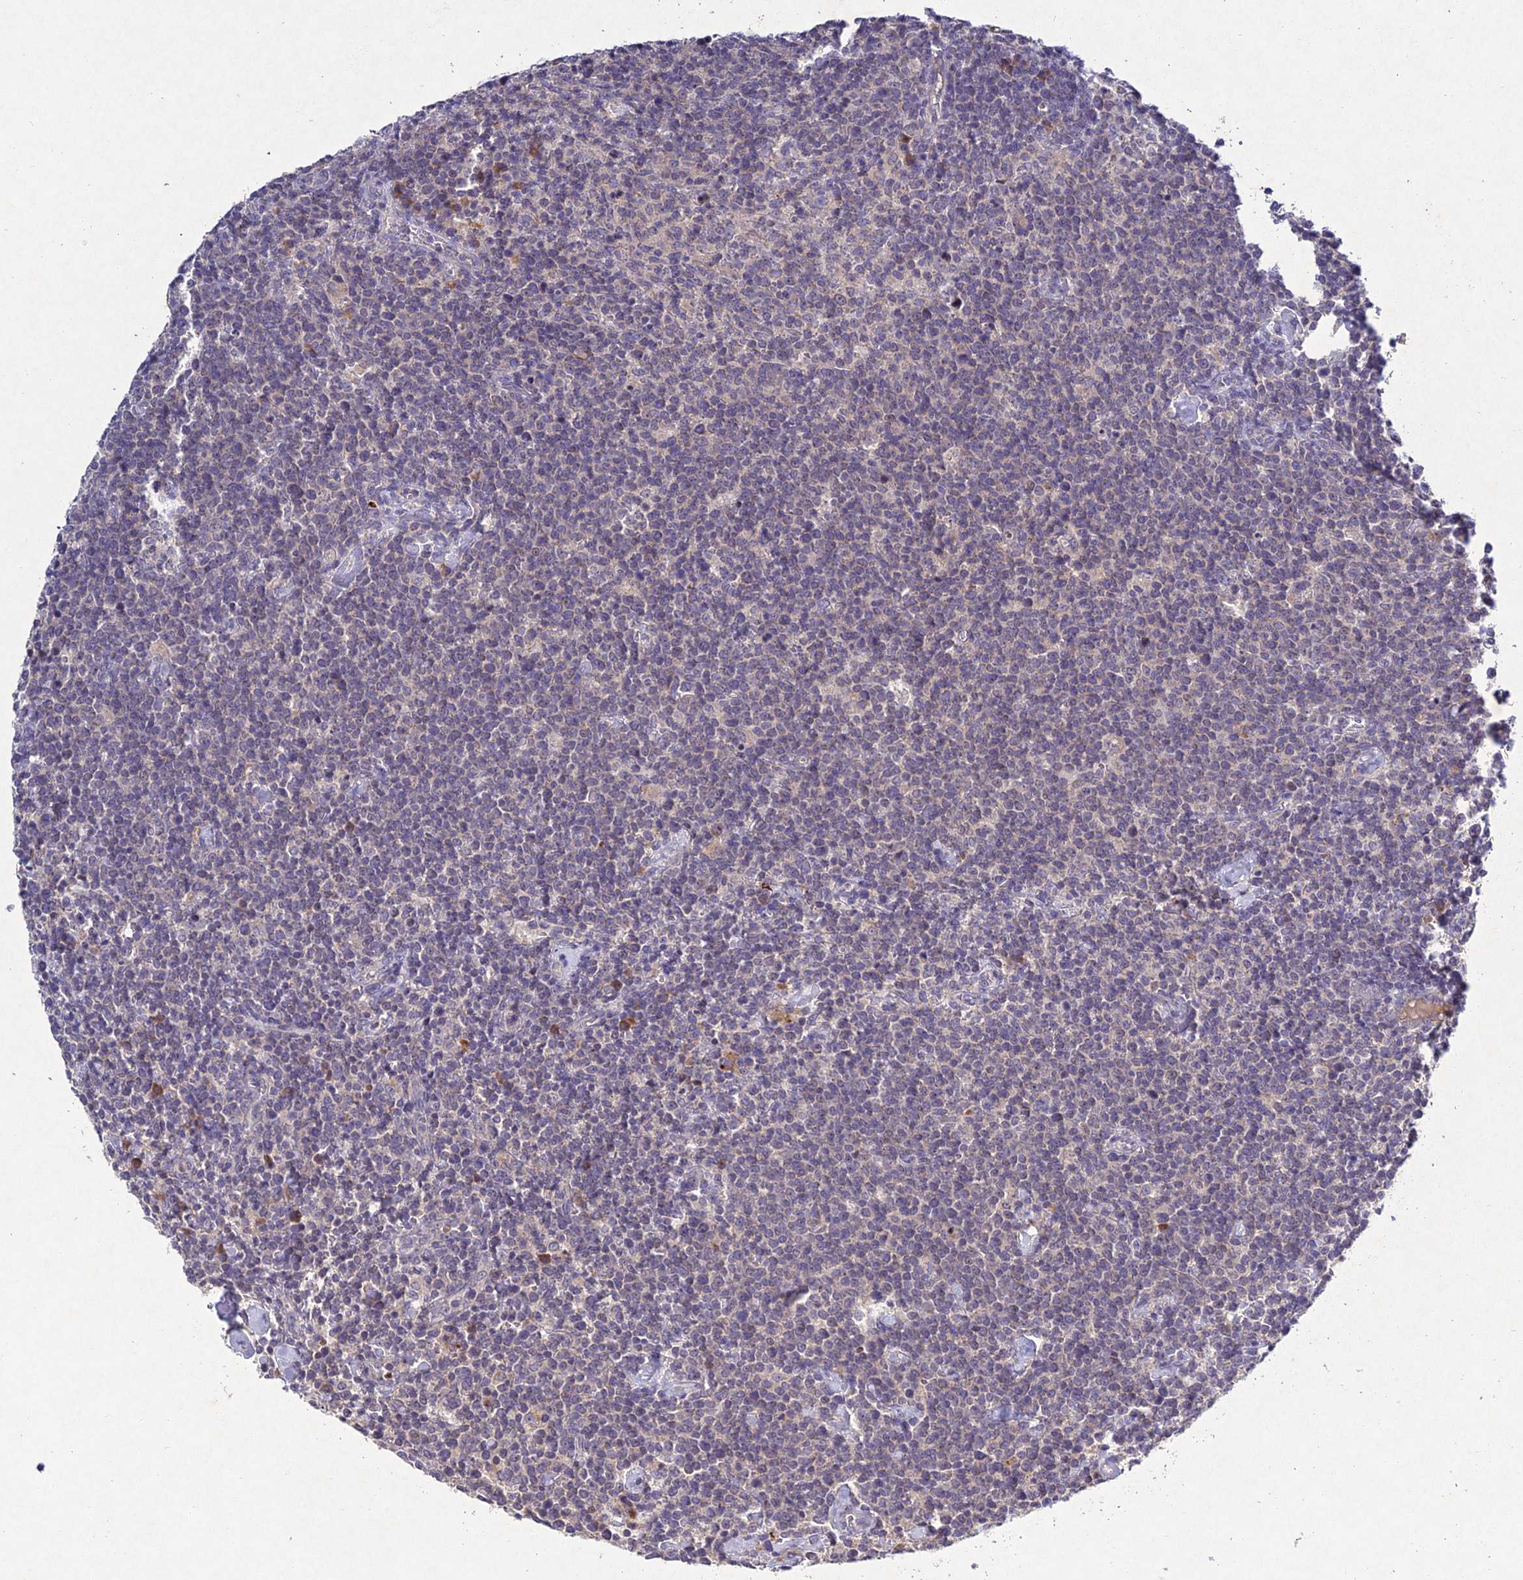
{"staining": {"intensity": "negative", "quantity": "none", "location": "none"}, "tissue": "lymphoma", "cell_type": "Tumor cells", "image_type": "cancer", "snomed": [{"axis": "morphology", "description": "Malignant lymphoma, non-Hodgkin's type, High grade"}, {"axis": "topography", "description": "Lymph node"}], "caption": "Photomicrograph shows no protein expression in tumor cells of lymphoma tissue.", "gene": "CHST5", "patient": {"sex": "male", "age": 61}}